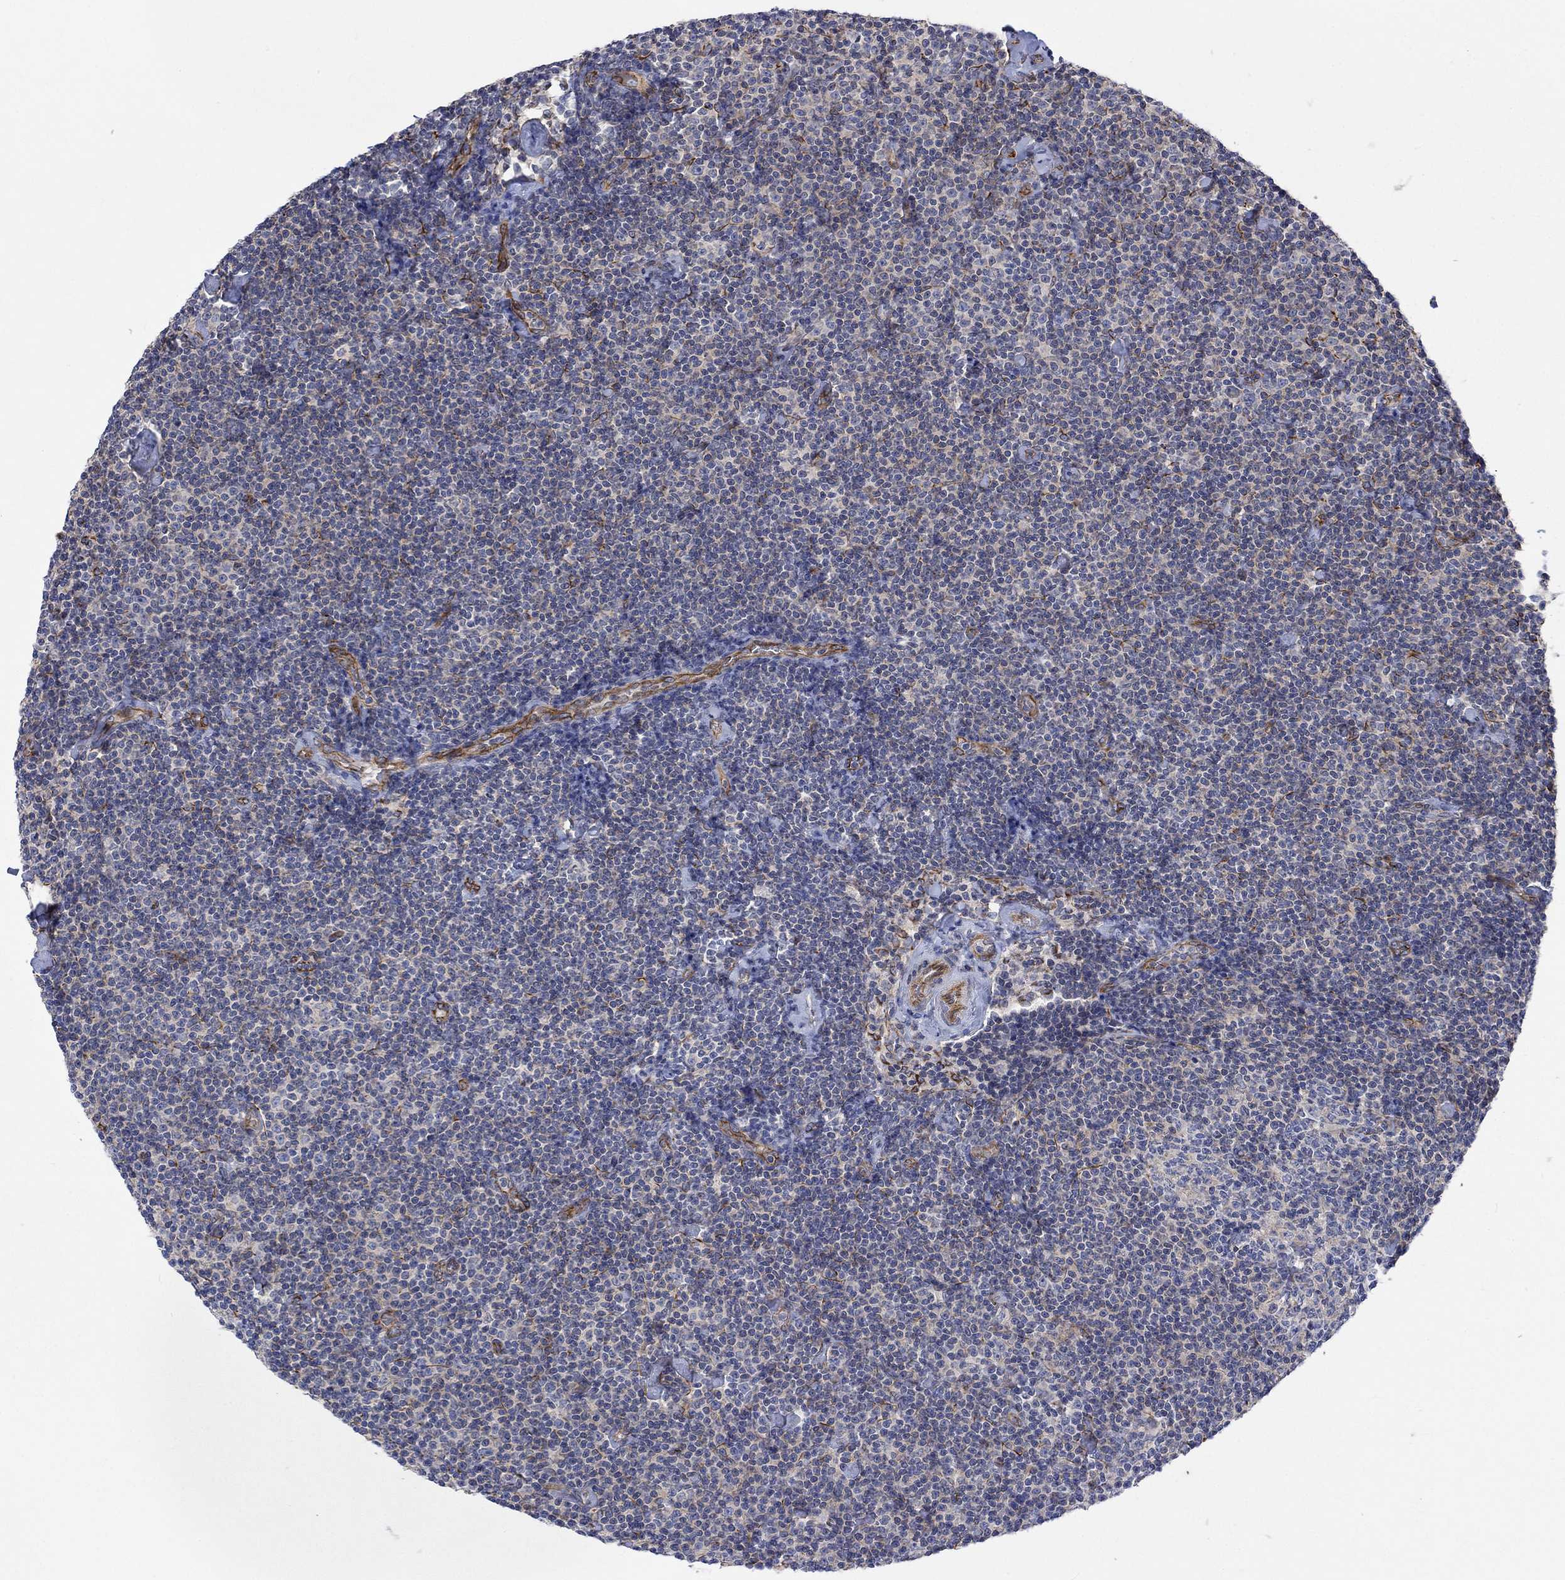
{"staining": {"intensity": "negative", "quantity": "none", "location": "none"}, "tissue": "lymphoma", "cell_type": "Tumor cells", "image_type": "cancer", "snomed": [{"axis": "morphology", "description": "Malignant lymphoma, non-Hodgkin's type, Low grade"}, {"axis": "topography", "description": "Lymph node"}], "caption": "Image shows no protein positivity in tumor cells of lymphoma tissue. The staining was performed using DAB to visualize the protein expression in brown, while the nuclei were stained in blue with hematoxylin (Magnification: 20x).", "gene": "CAMK1D", "patient": {"sex": "male", "age": 81}}